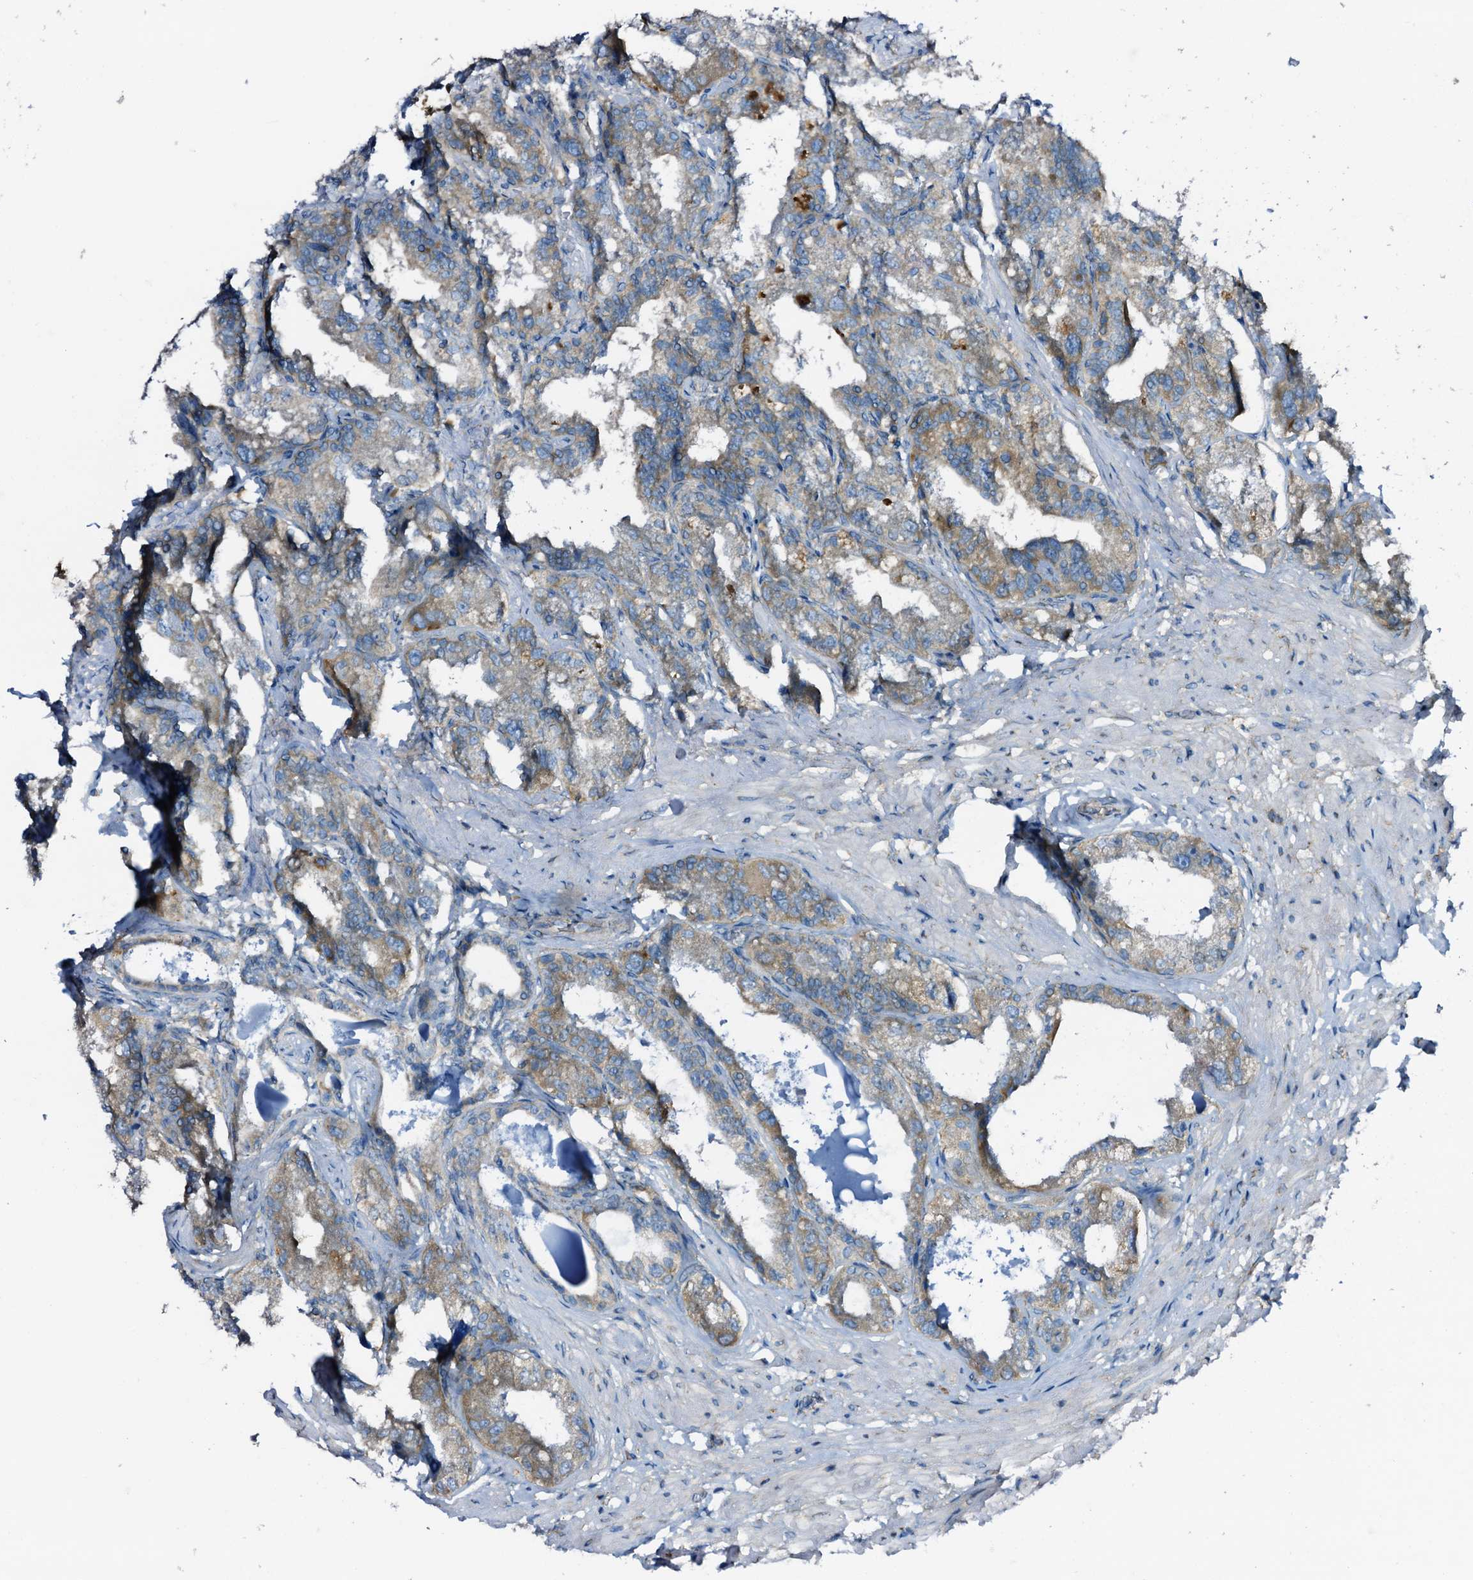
{"staining": {"intensity": "moderate", "quantity": ">75%", "location": "cytoplasmic/membranous"}, "tissue": "seminal vesicle", "cell_type": "Glandular cells", "image_type": "normal", "snomed": [{"axis": "morphology", "description": "Normal tissue, NOS"}, {"axis": "topography", "description": "Seminal veicle"}], "caption": "Immunohistochemical staining of benign human seminal vesicle reveals moderate cytoplasmic/membranous protein expression in about >75% of glandular cells.", "gene": "STARD13", "patient": {"sex": "male", "age": 63}}